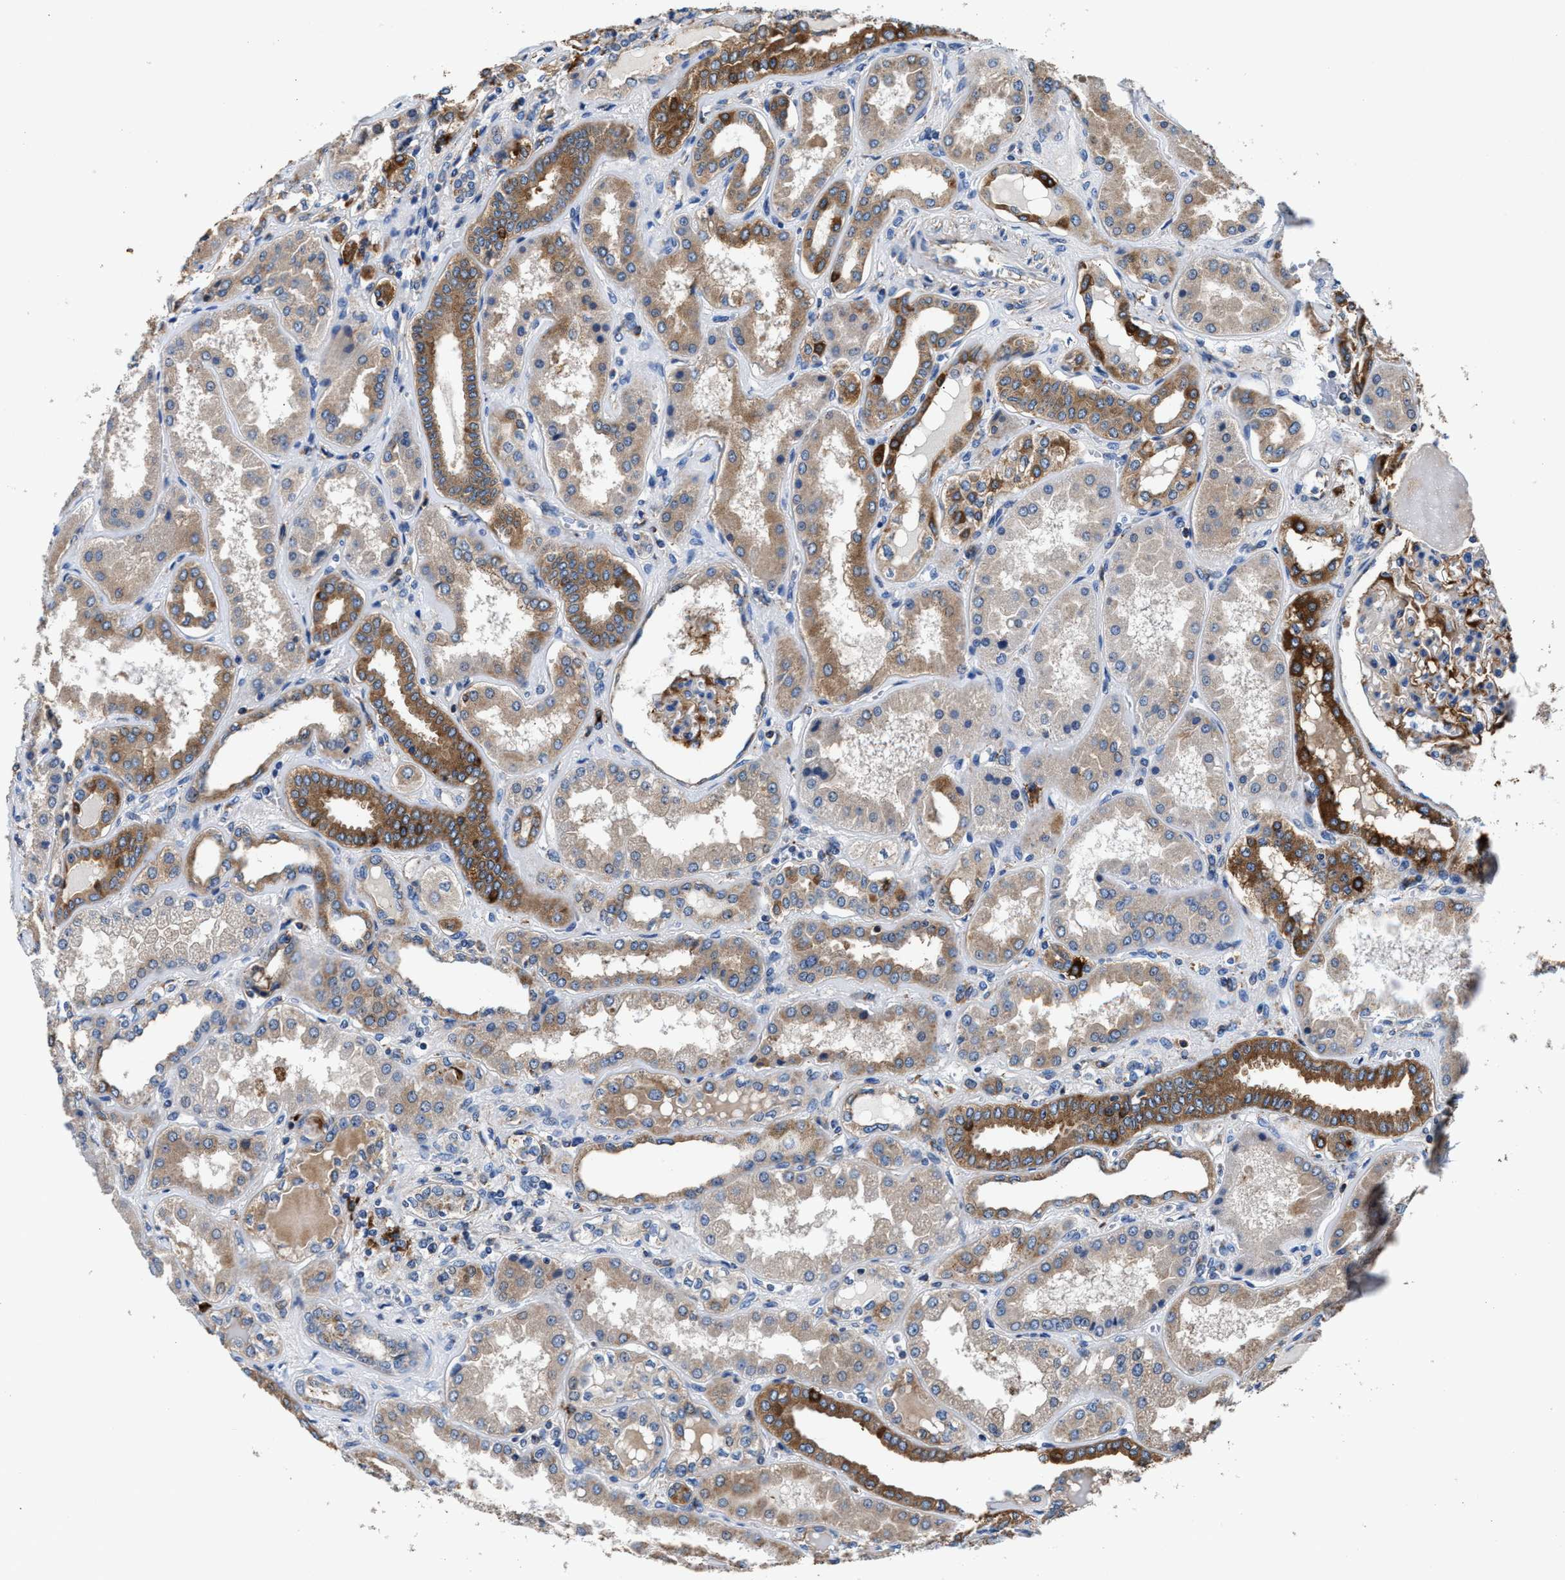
{"staining": {"intensity": "weak", "quantity": ">75%", "location": "cytoplasmic/membranous"}, "tissue": "kidney", "cell_type": "Cells in glomeruli", "image_type": "normal", "snomed": [{"axis": "morphology", "description": "Normal tissue, NOS"}, {"axis": "topography", "description": "Kidney"}], "caption": "Weak cytoplasmic/membranous protein staining is appreciated in about >75% of cells in glomeruli in kidney. Using DAB (3,3'-diaminobenzidine) (brown) and hematoxylin (blue) stains, captured at high magnification using brightfield microscopy.", "gene": "PPP1R9B", "patient": {"sex": "female", "age": 56}}